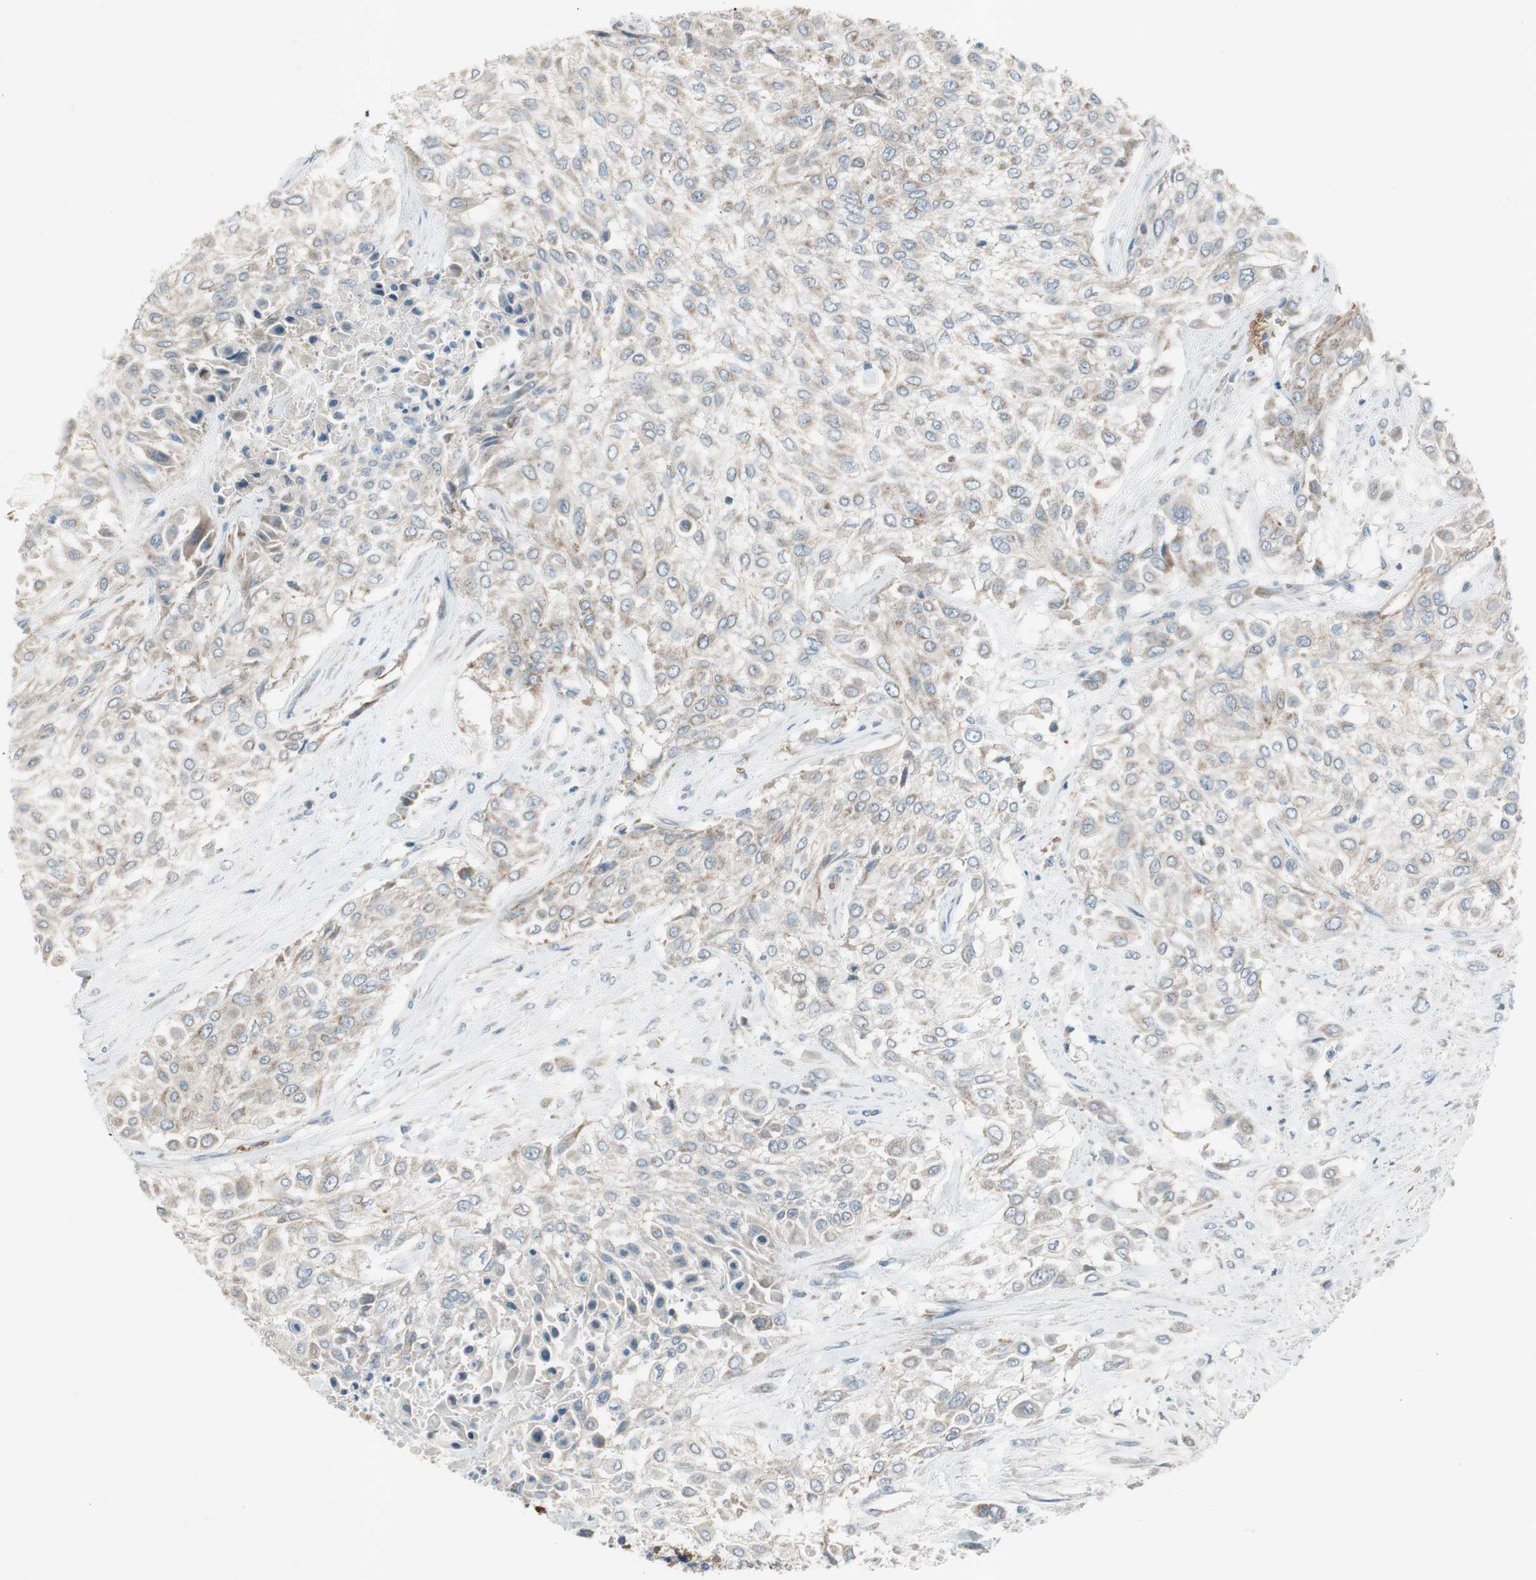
{"staining": {"intensity": "weak", "quantity": "25%-75%", "location": "cytoplasmic/membranous"}, "tissue": "urothelial cancer", "cell_type": "Tumor cells", "image_type": "cancer", "snomed": [{"axis": "morphology", "description": "Urothelial carcinoma, High grade"}, {"axis": "topography", "description": "Urinary bladder"}], "caption": "Human urothelial carcinoma (high-grade) stained with a protein marker demonstrates weak staining in tumor cells.", "gene": "GYPC", "patient": {"sex": "male", "age": 57}}